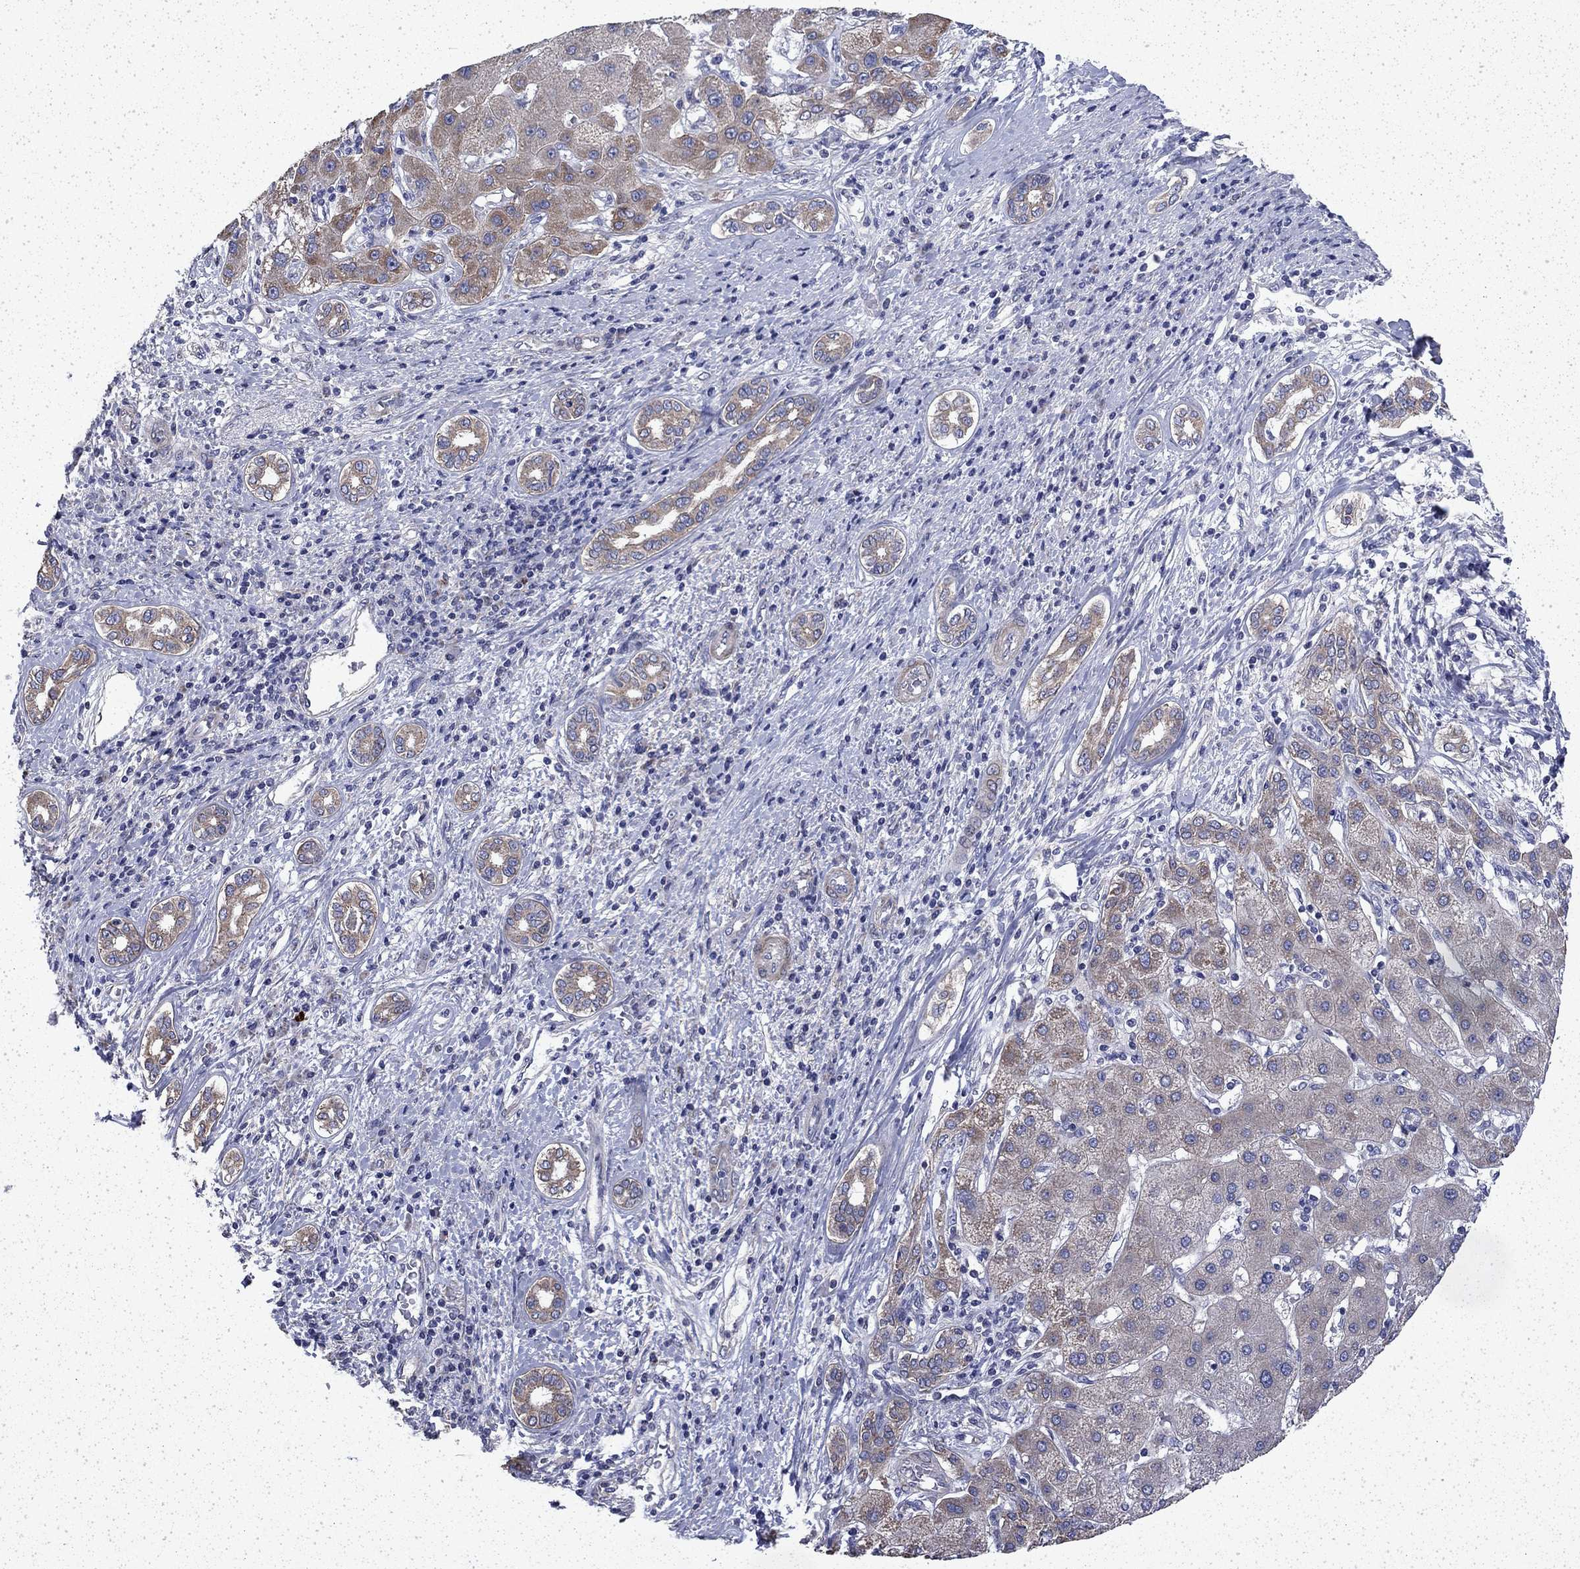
{"staining": {"intensity": "moderate", "quantity": "25%-75%", "location": "cytoplasmic/membranous"}, "tissue": "liver cancer", "cell_type": "Tumor cells", "image_type": "cancer", "snomed": [{"axis": "morphology", "description": "Carcinoma, Hepatocellular, NOS"}, {"axis": "topography", "description": "Liver"}], "caption": "There is medium levels of moderate cytoplasmic/membranous positivity in tumor cells of liver hepatocellular carcinoma, as demonstrated by immunohistochemical staining (brown color).", "gene": "DTNA", "patient": {"sex": "male", "age": 65}}